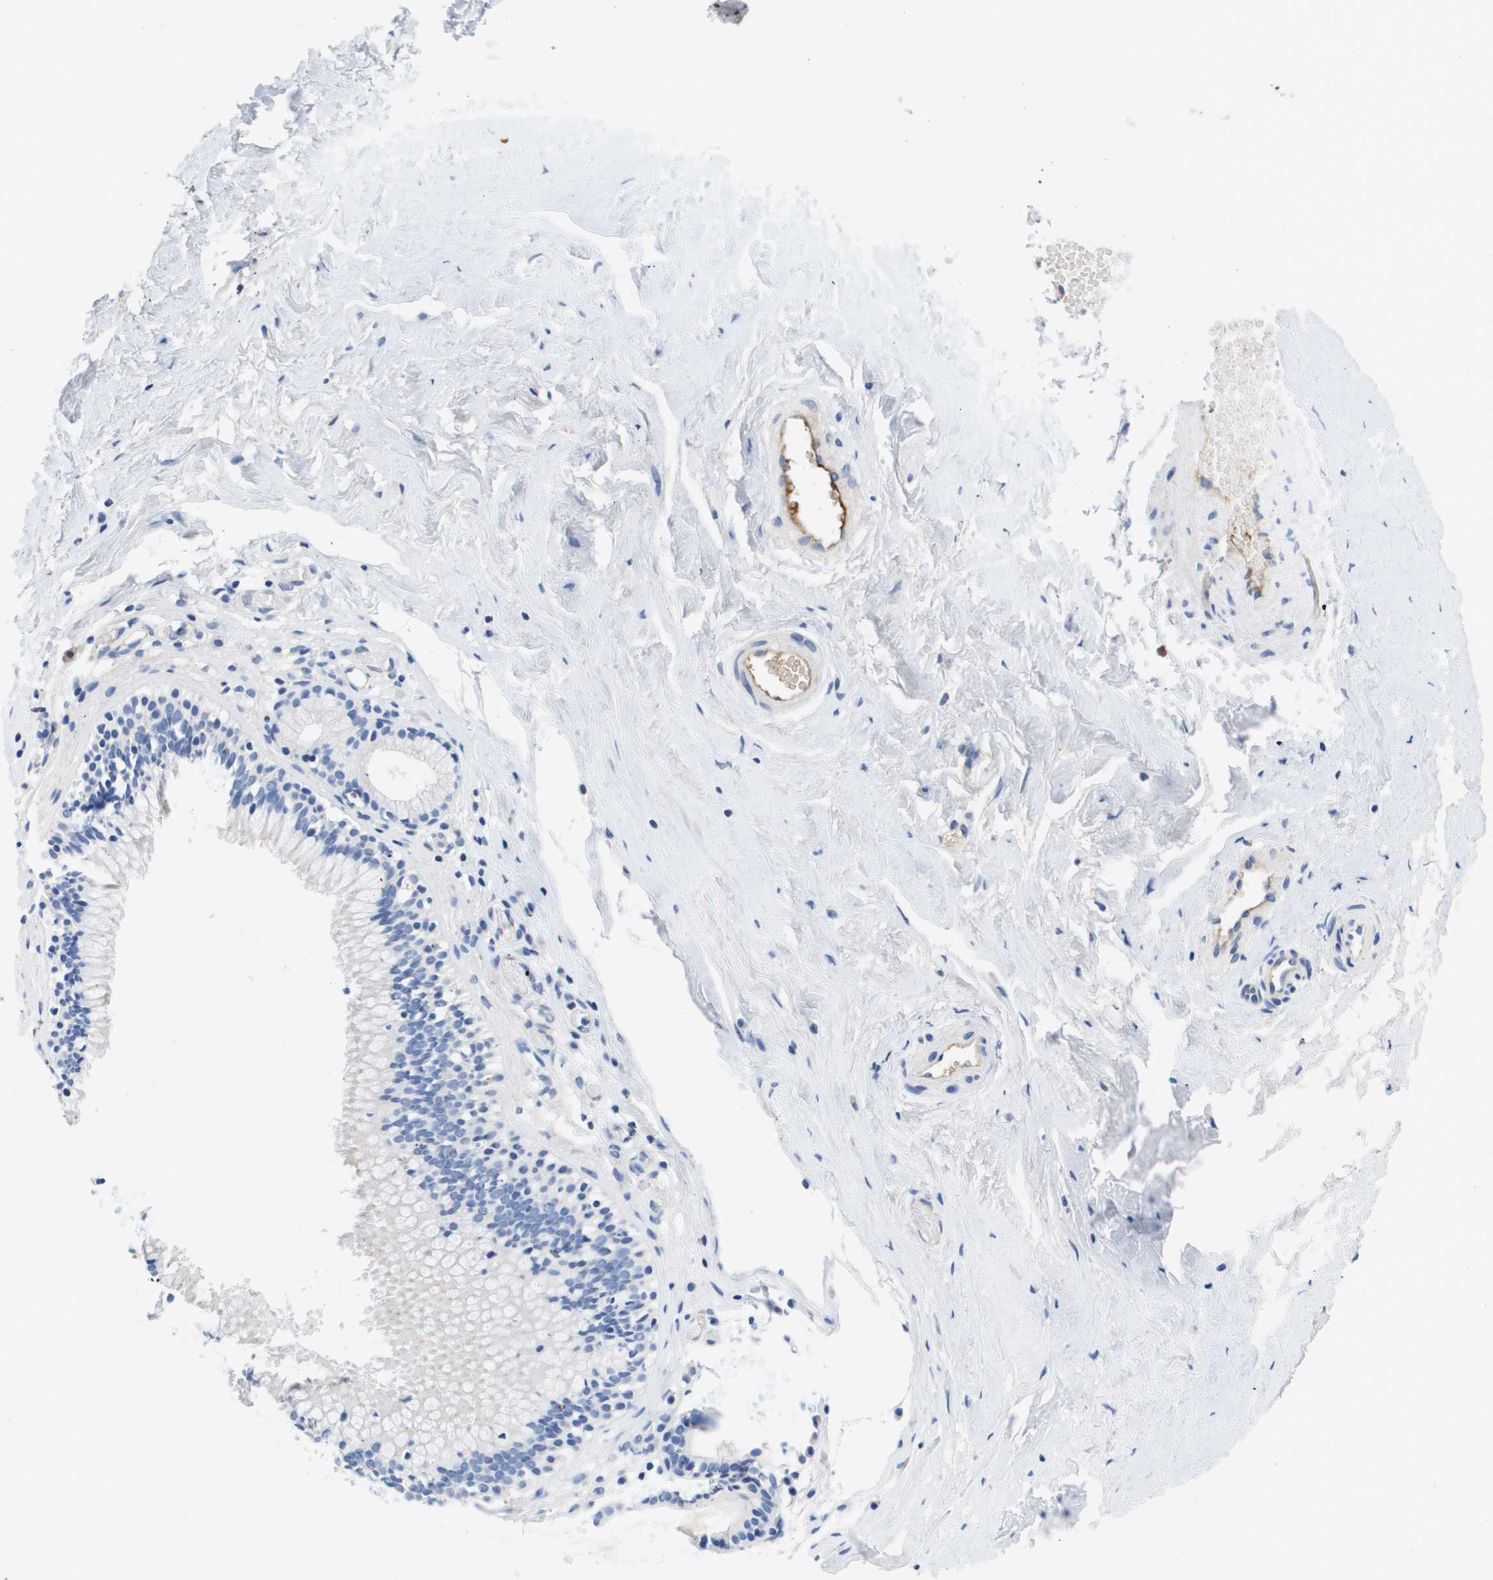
{"staining": {"intensity": "negative", "quantity": "none", "location": "none"}, "tissue": "nasopharynx", "cell_type": "Respiratory epithelial cells", "image_type": "normal", "snomed": [{"axis": "morphology", "description": "Normal tissue, NOS"}, {"axis": "morphology", "description": "Inflammation, NOS"}, {"axis": "topography", "description": "Nasopharynx"}], "caption": "A micrograph of nasopharynx stained for a protein reveals no brown staining in respiratory epithelial cells.", "gene": "APOA1", "patient": {"sex": "male", "age": 48}}